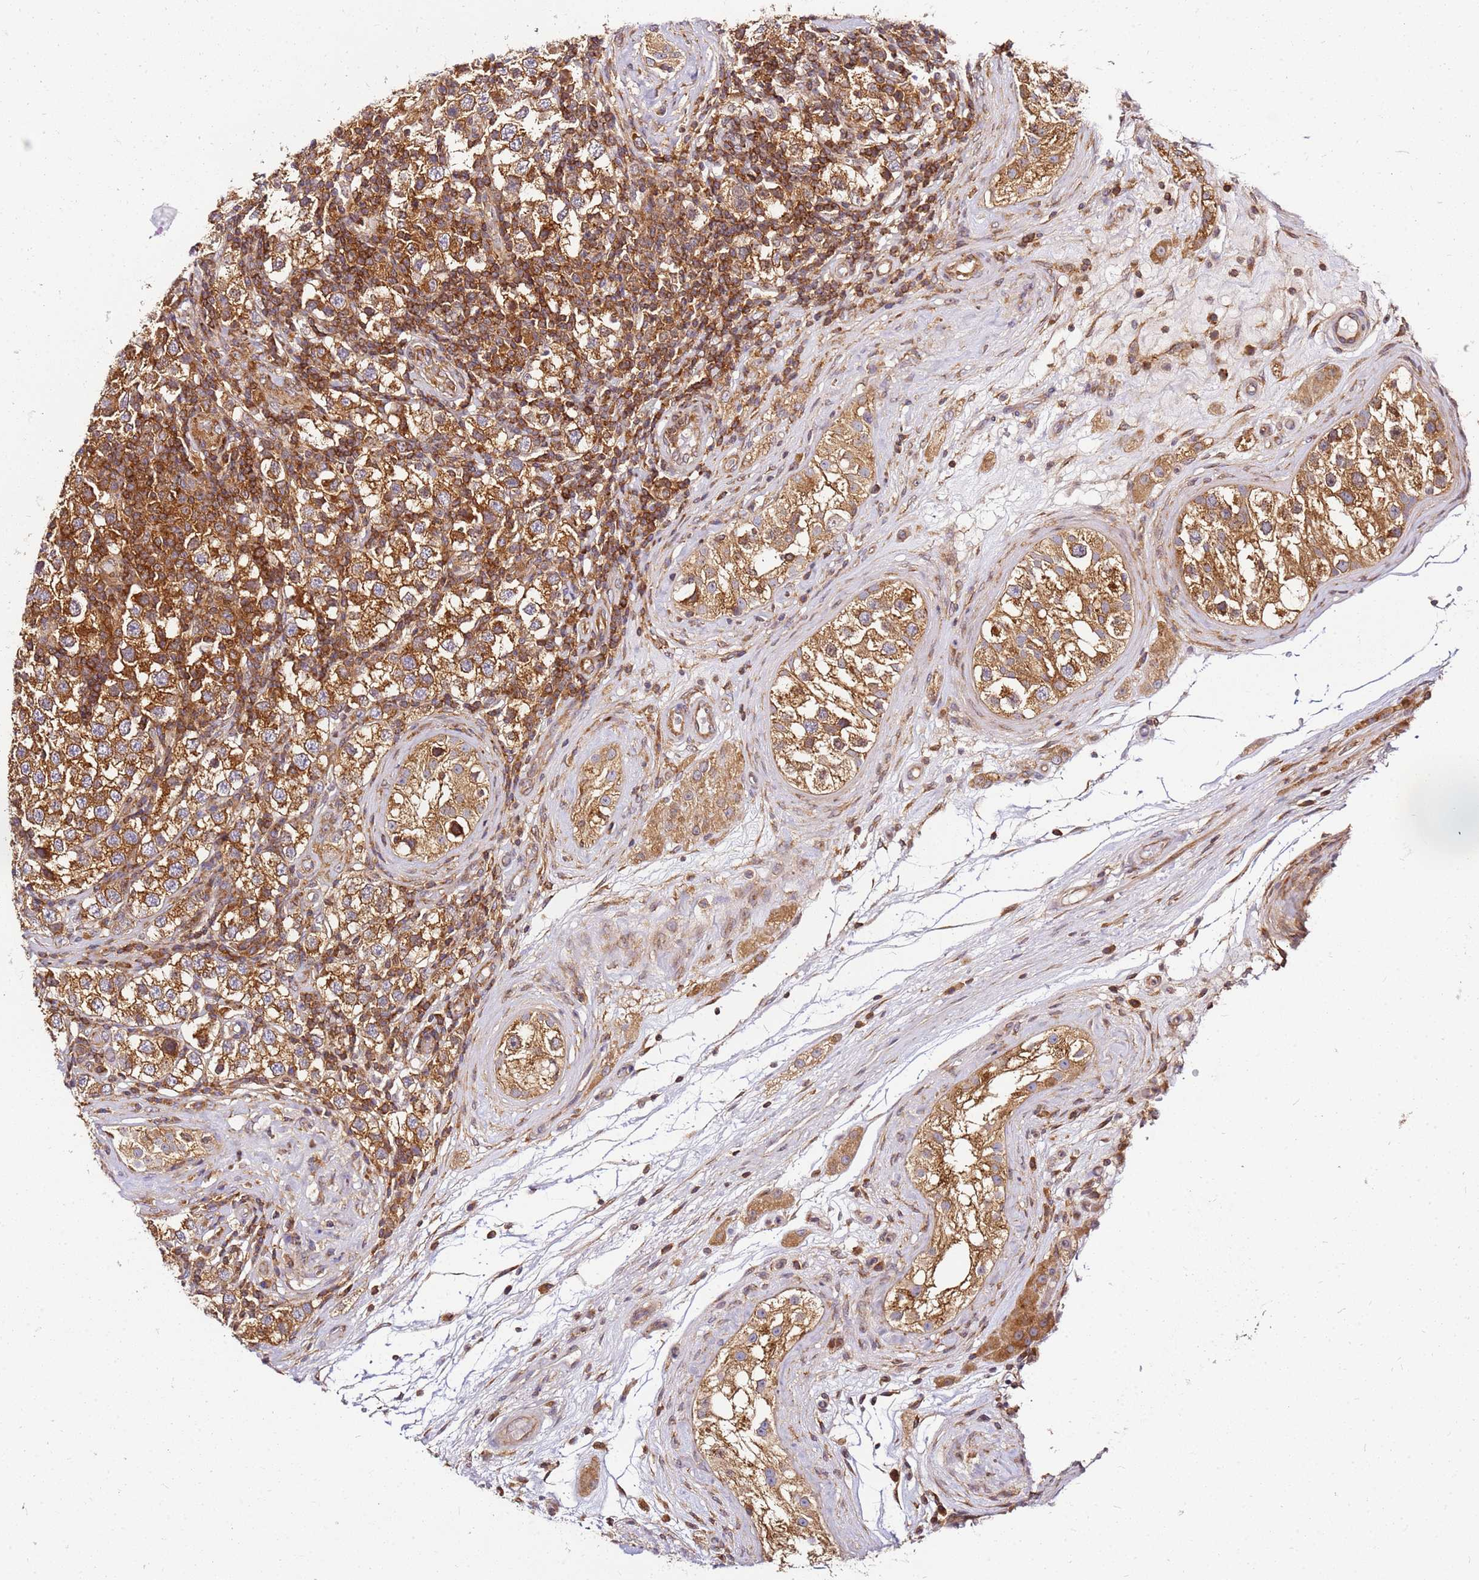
{"staining": {"intensity": "moderate", "quantity": ">75%", "location": "cytoplasmic/membranous"}, "tissue": "testis cancer", "cell_type": "Tumor cells", "image_type": "cancer", "snomed": [{"axis": "morphology", "description": "Seminoma, NOS"}, {"axis": "topography", "description": "Testis"}], "caption": "Immunohistochemistry (IHC) (DAB (3,3'-diaminobenzidine)) staining of testis cancer (seminoma) shows moderate cytoplasmic/membranous protein positivity in about >75% of tumor cells.", "gene": "PIH1D1", "patient": {"sex": "male", "age": 34}}